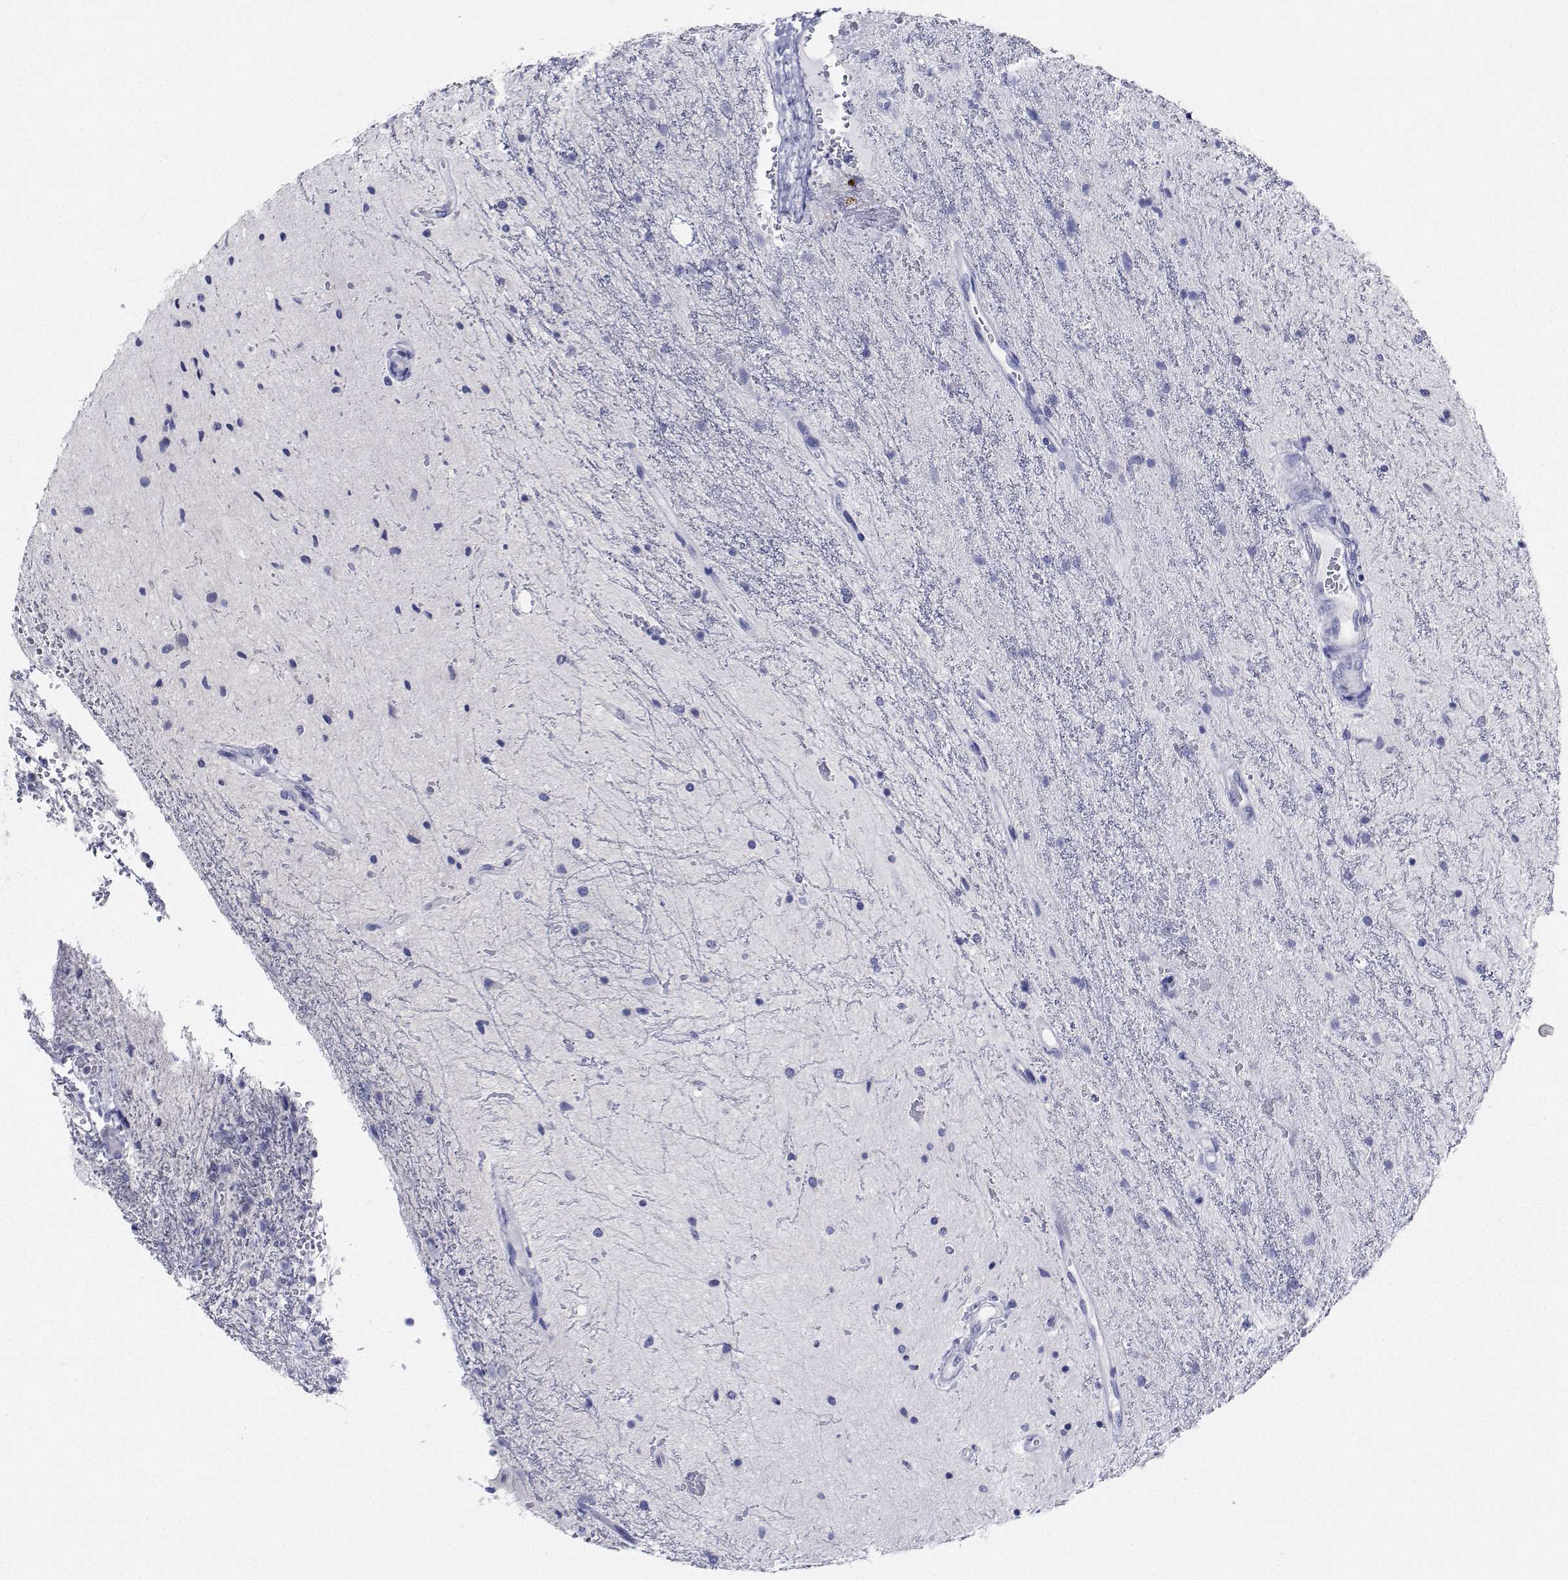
{"staining": {"intensity": "negative", "quantity": "none", "location": "none"}, "tissue": "glioma", "cell_type": "Tumor cells", "image_type": "cancer", "snomed": [{"axis": "morphology", "description": "Glioma, malignant, Low grade"}, {"axis": "topography", "description": "Cerebellum"}], "caption": "Immunohistochemical staining of human malignant low-grade glioma exhibits no significant staining in tumor cells.", "gene": "CDHR3", "patient": {"sex": "female", "age": 14}}